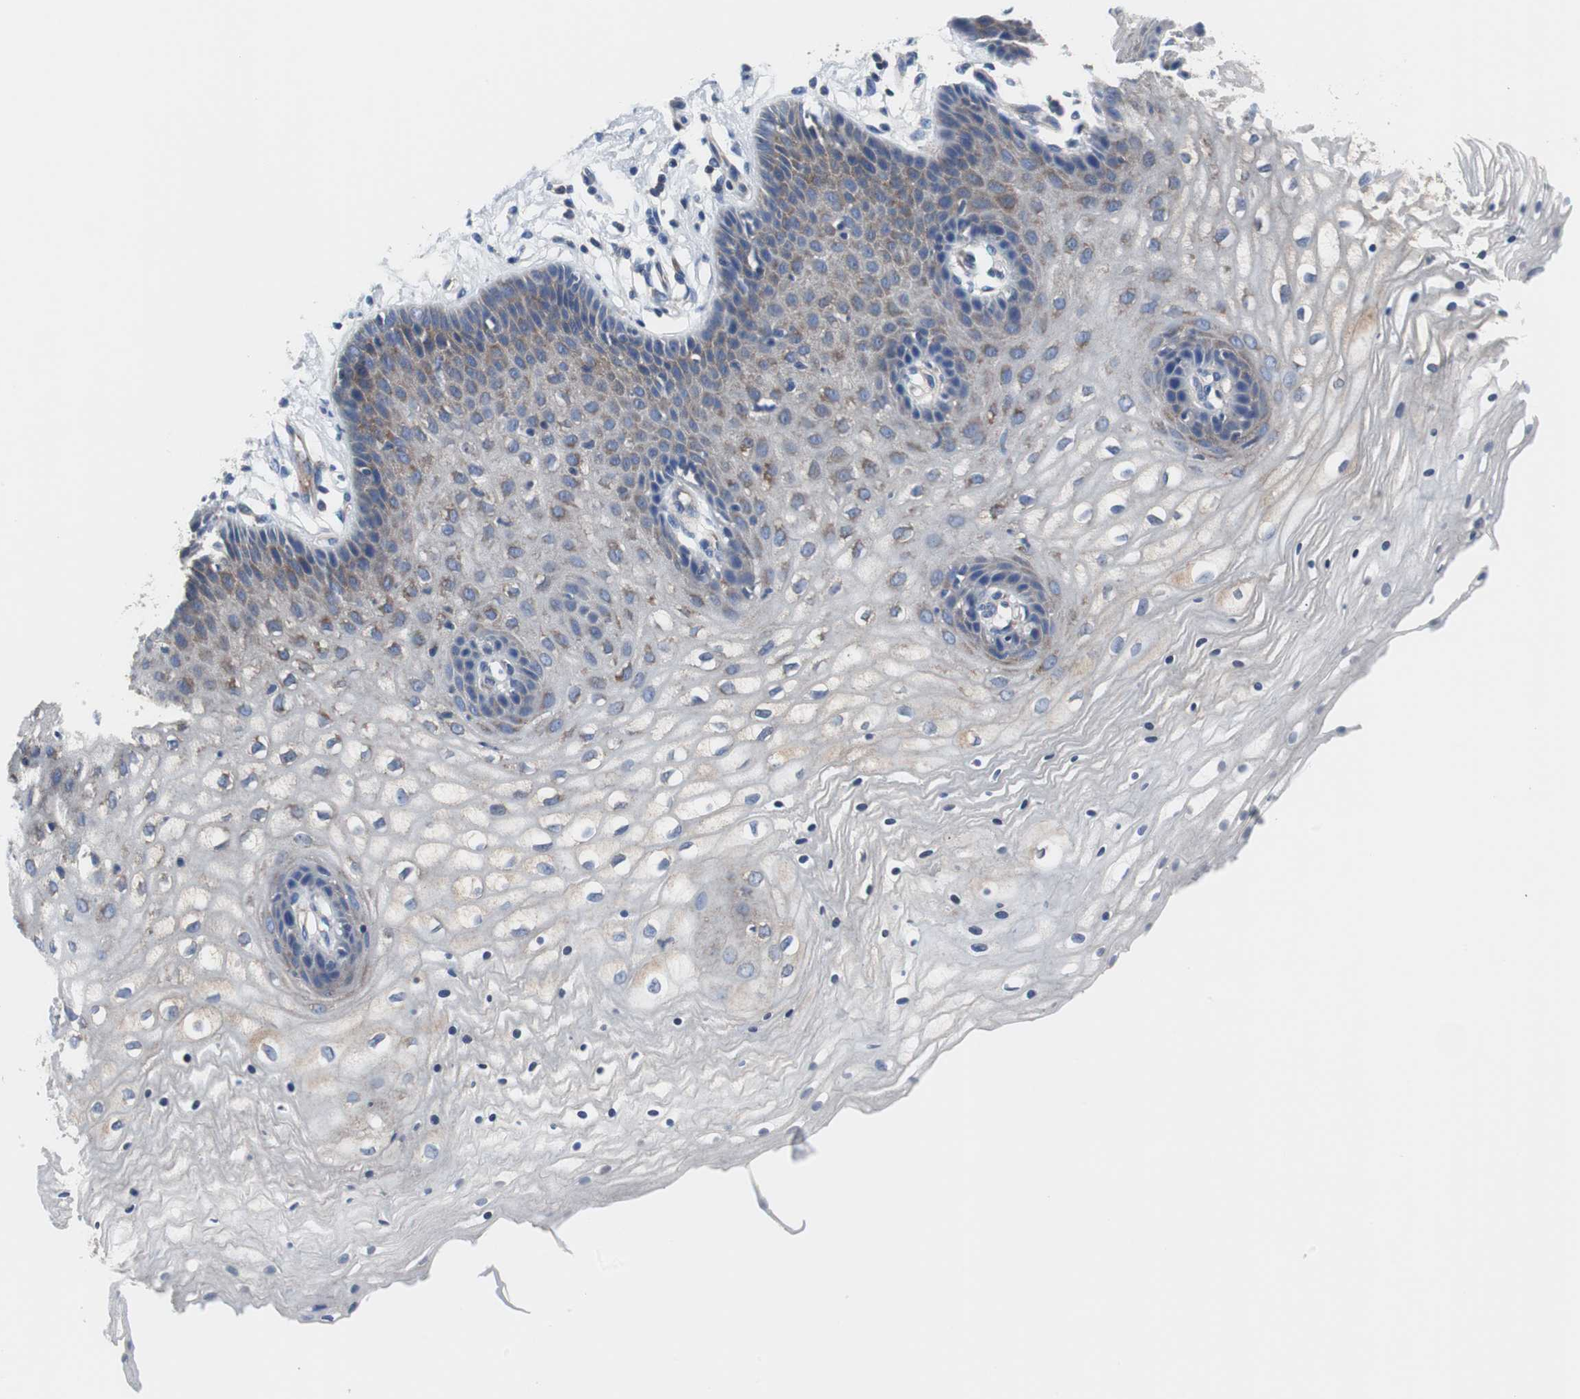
{"staining": {"intensity": "weak", "quantity": ">75%", "location": "cytoplasmic/membranous"}, "tissue": "vagina", "cell_type": "Squamous epithelial cells", "image_type": "normal", "snomed": [{"axis": "morphology", "description": "Normal tissue, NOS"}, {"axis": "topography", "description": "Vagina"}], "caption": "Immunohistochemistry (IHC) image of unremarkable vagina: vagina stained using IHC shows low levels of weak protein expression localized specifically in the cytoplasmic/membranous of squamous epithelial cells, appearing as a cytoplasmic/membranous brown color.", "gene": "BRAF", "patient": {"sex": "female", "age": 34}}